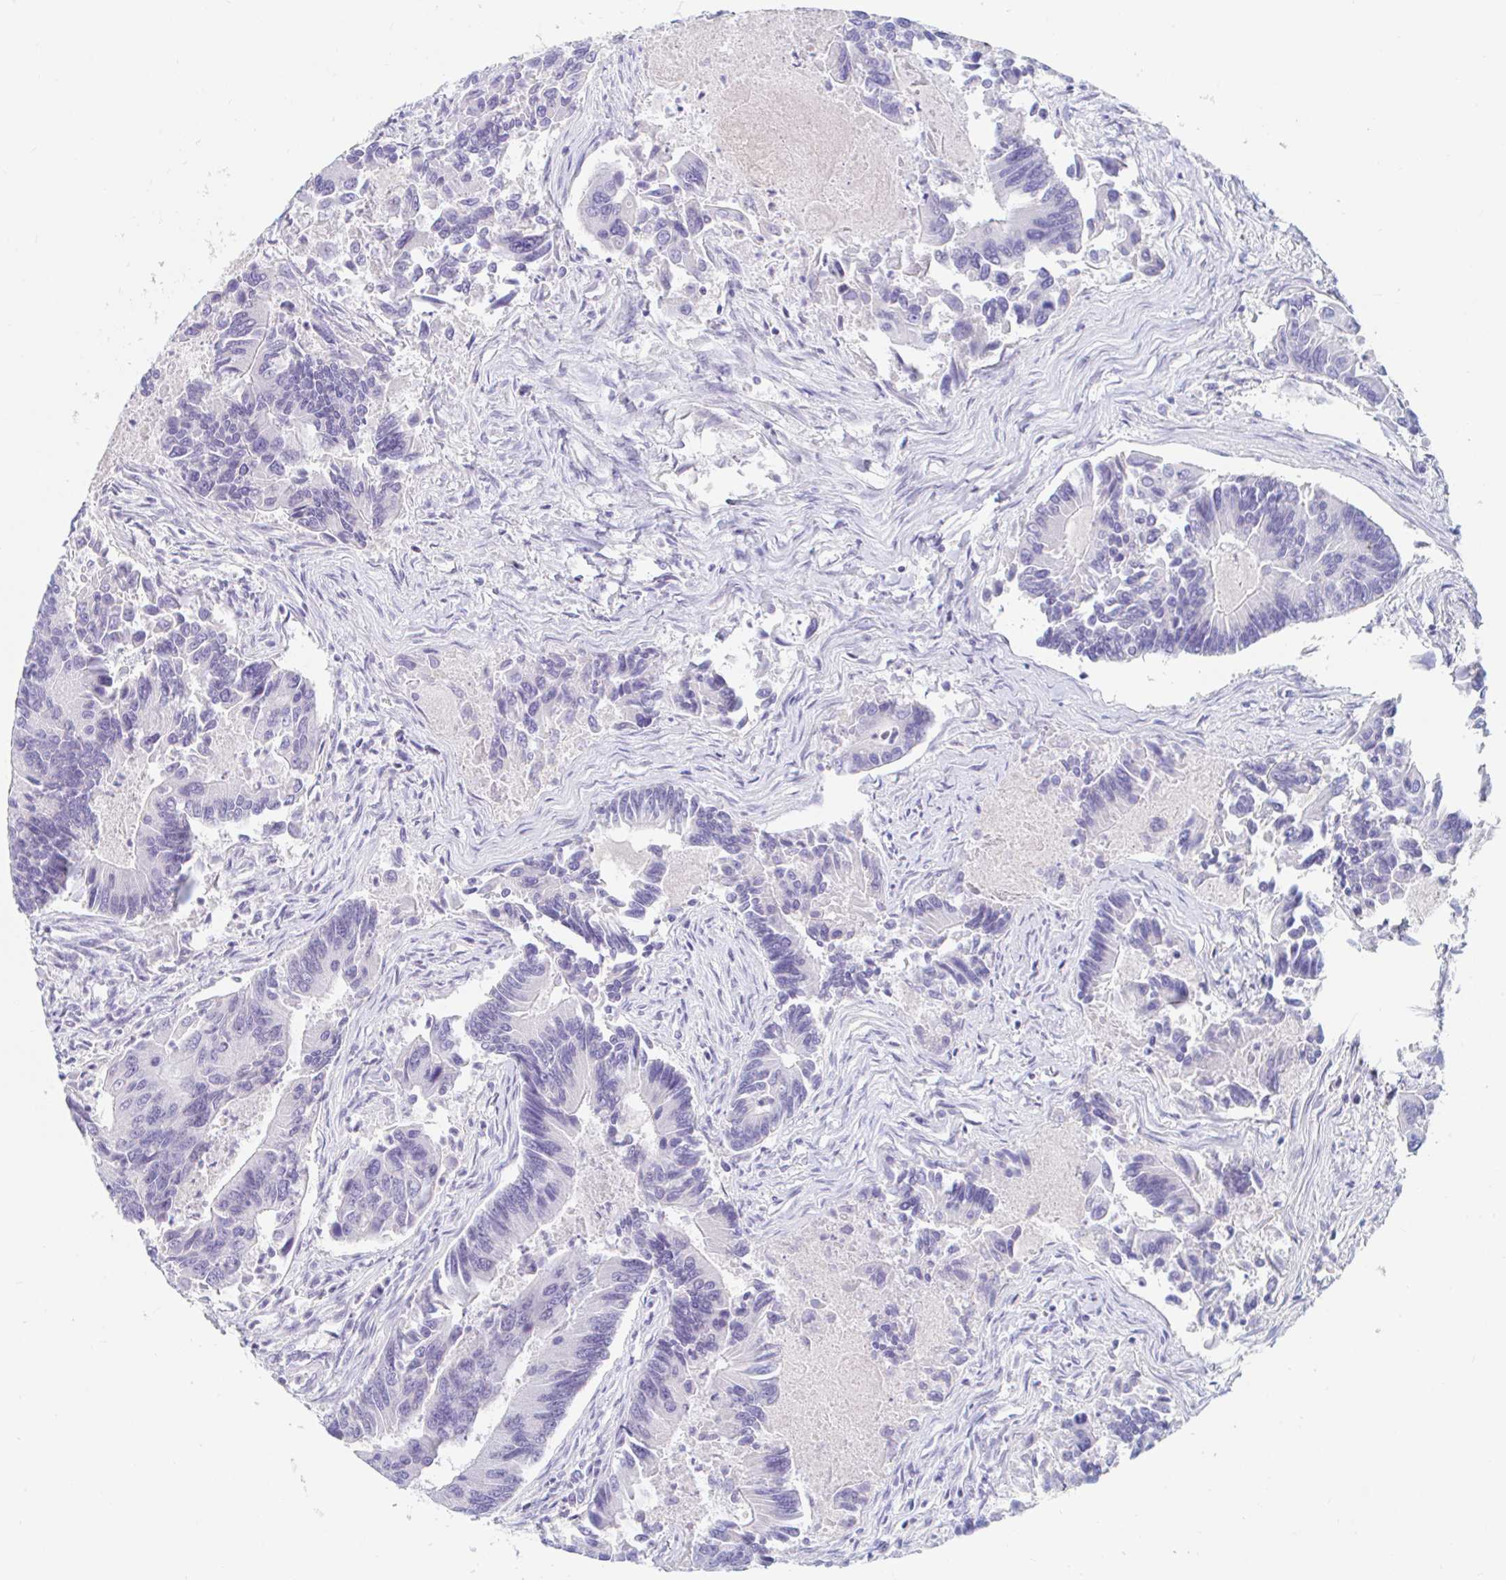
{"staining": {"intensity": "negative", "quantity": "none", "location": "none"}, "tissue": "colorectal cancer", "cell_type": "Tumor cells", "image_type": "cancer", "snomed": [{"axis": "morphology", "description": "Adenocarcinoma, NOS"}, {"axis": "topography", "description": "Colon"}], "caption": "Immunohistochemical staining of colorectal adenocarcinoma exhibits no significant expression in tumor cells.", "gene": "TEX44", "patient": {"sex": "female", "age": 67}}